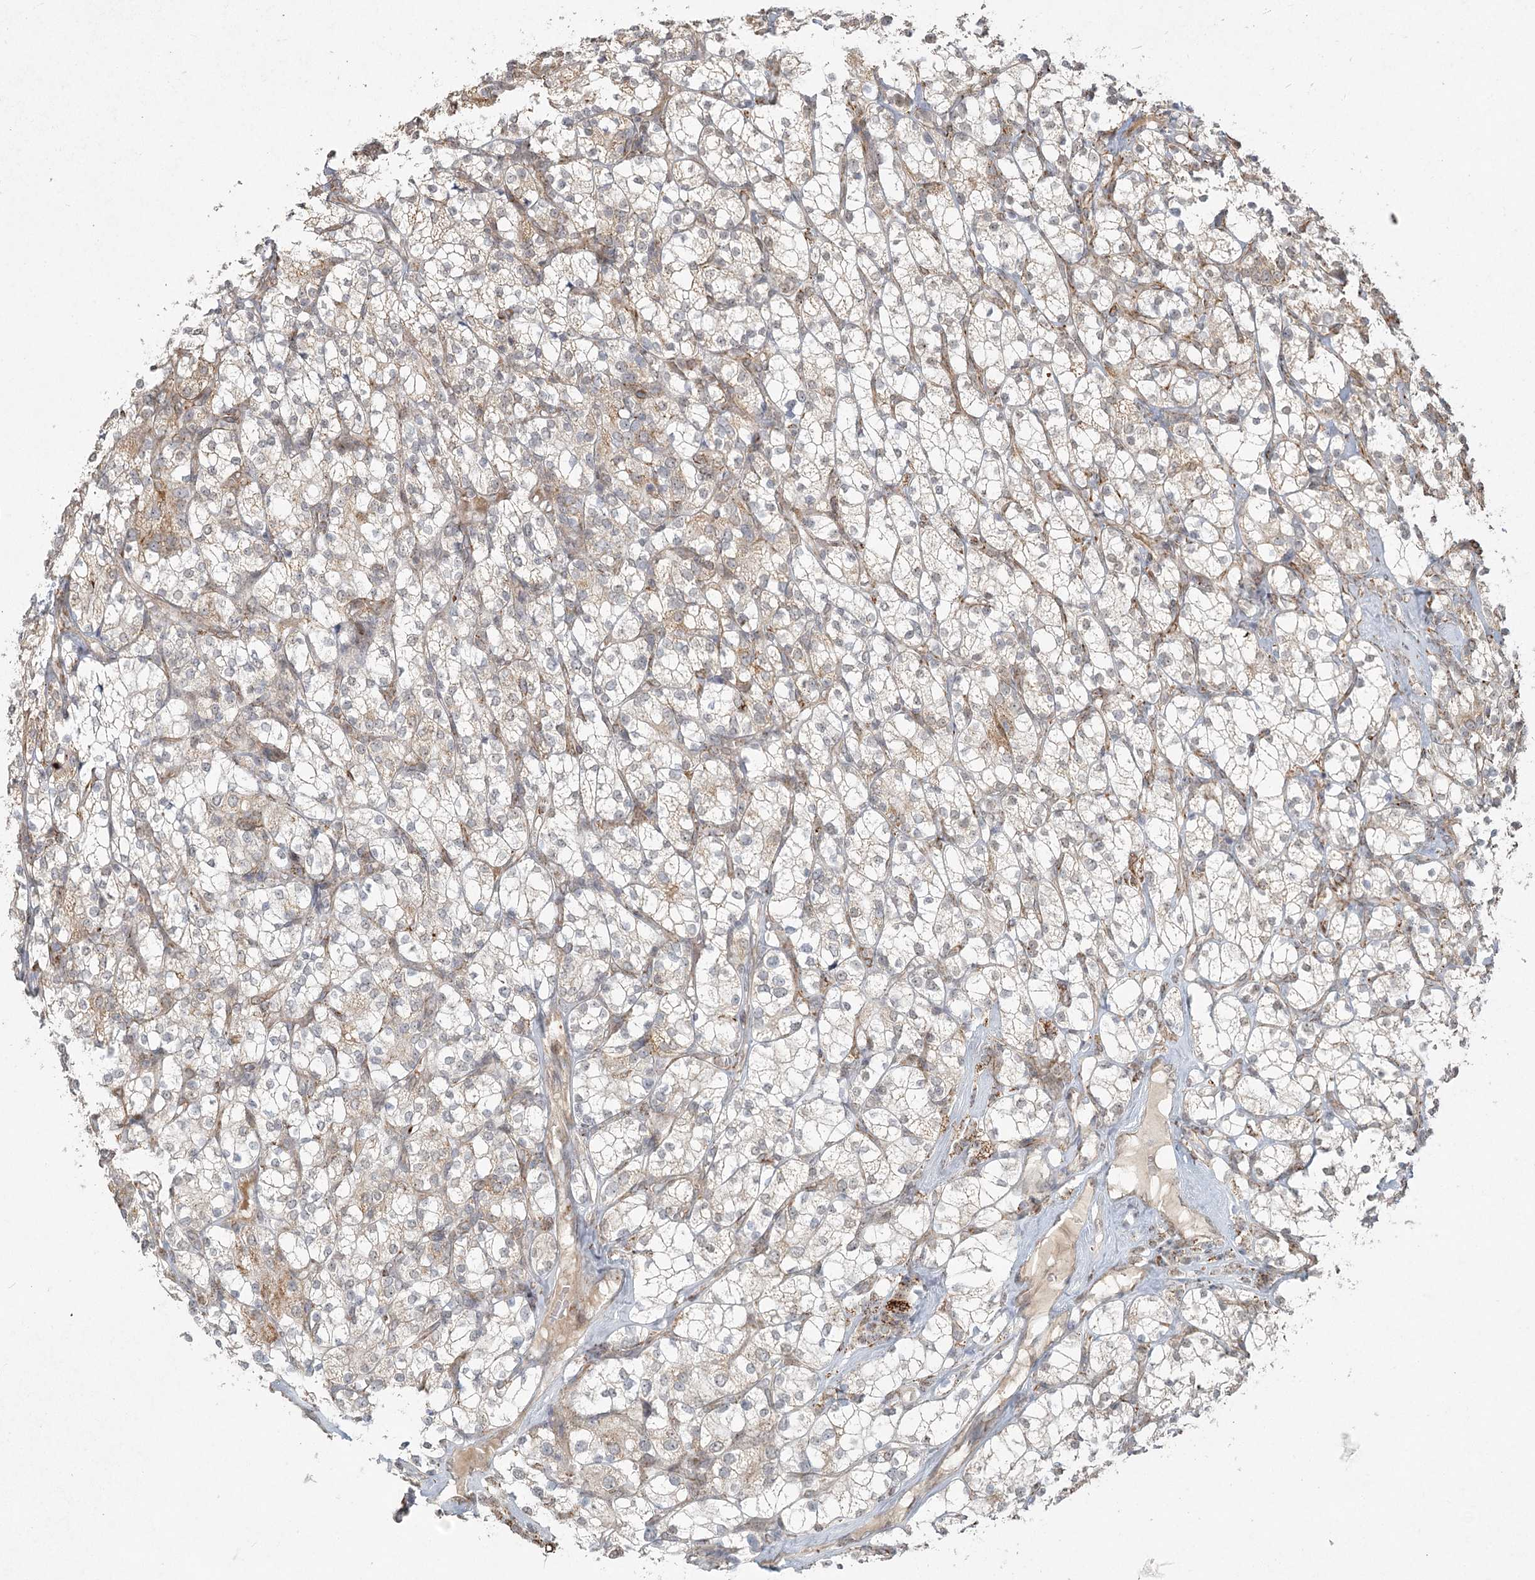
{"staining": {"intensity": "weak", "quantity": "25%-75%", "location": "cytoplasmic/membranous"}, "tissue": "renal cancer", "cell_type": "Tumor cells", "image_type": "cancer", "snomed": [{"axis": "morphology", "description": "Adenocarcinoma, NOS"}, {"axis": "topography", "description": "Kidney"}], "caption": "Tumor cells display weak cytoplasmic/membranous staining in about 25%-75% of cells in renal adenocarcinoma.", "gene": "LACTB", "patient": {"sex": "male", "age": 77}}